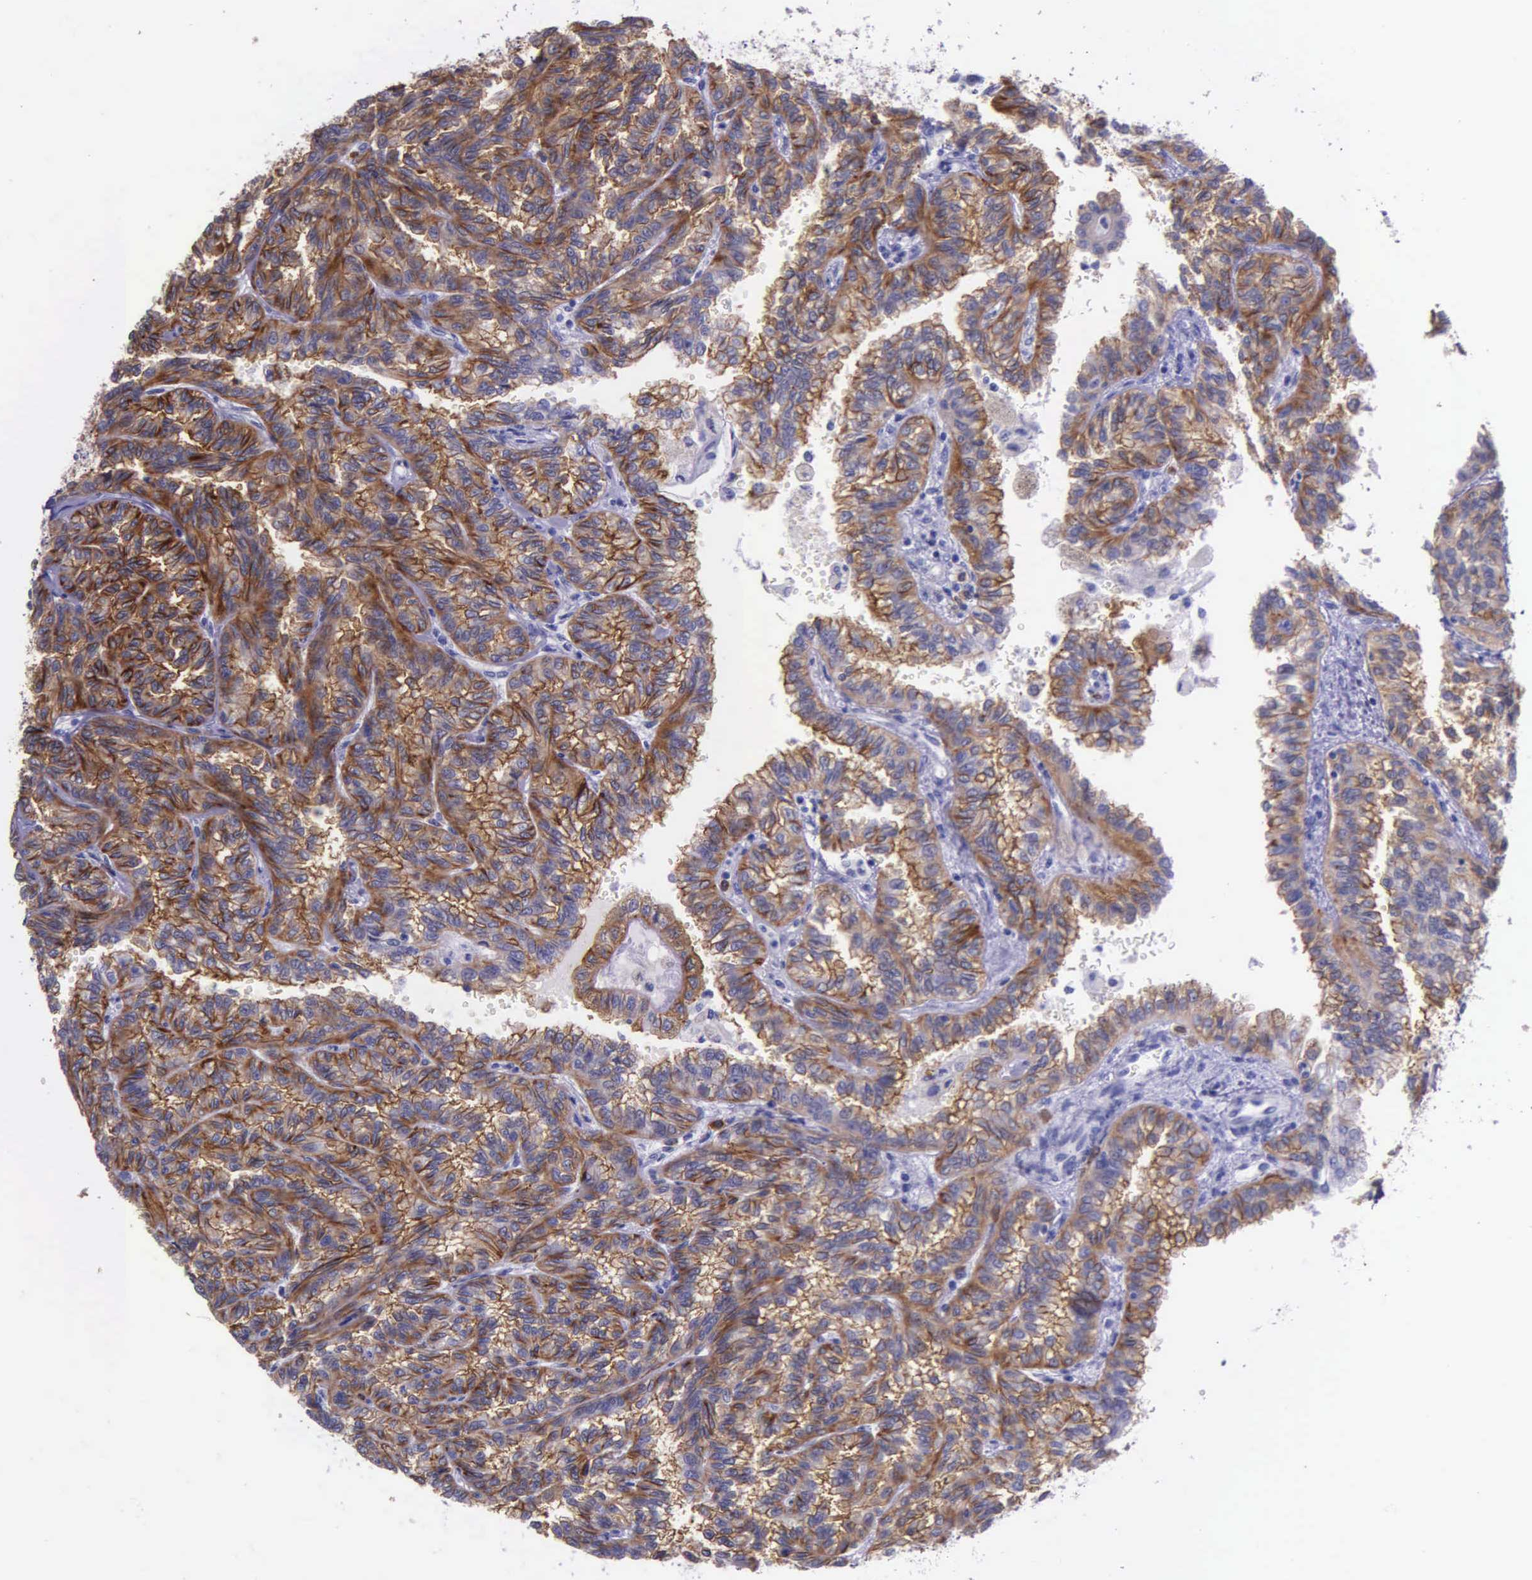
{"staining": {"intensity": "strong", "quantity": ">75%", "location": "cytoplasmic/membranous"}, "tissue": "renal cancer", "cell_type": "Tumor cells", "image_type": "cancer", "snomed": [{"axis": "morphology", "description": "Inflammation, NOS"}, {"axis": "morphology", "description": "Adenocarcinoma, NOS"}, {"axis": "topography", "description": "Kidney"}], "caption": "Protein analysis of renal cancer tissue exhibits strong cytoplasmic/membranous positivity in approximately >75% of tumor cells.", "gene": "AHNAK2", "patient": {"sex": "male", "age": 68}}